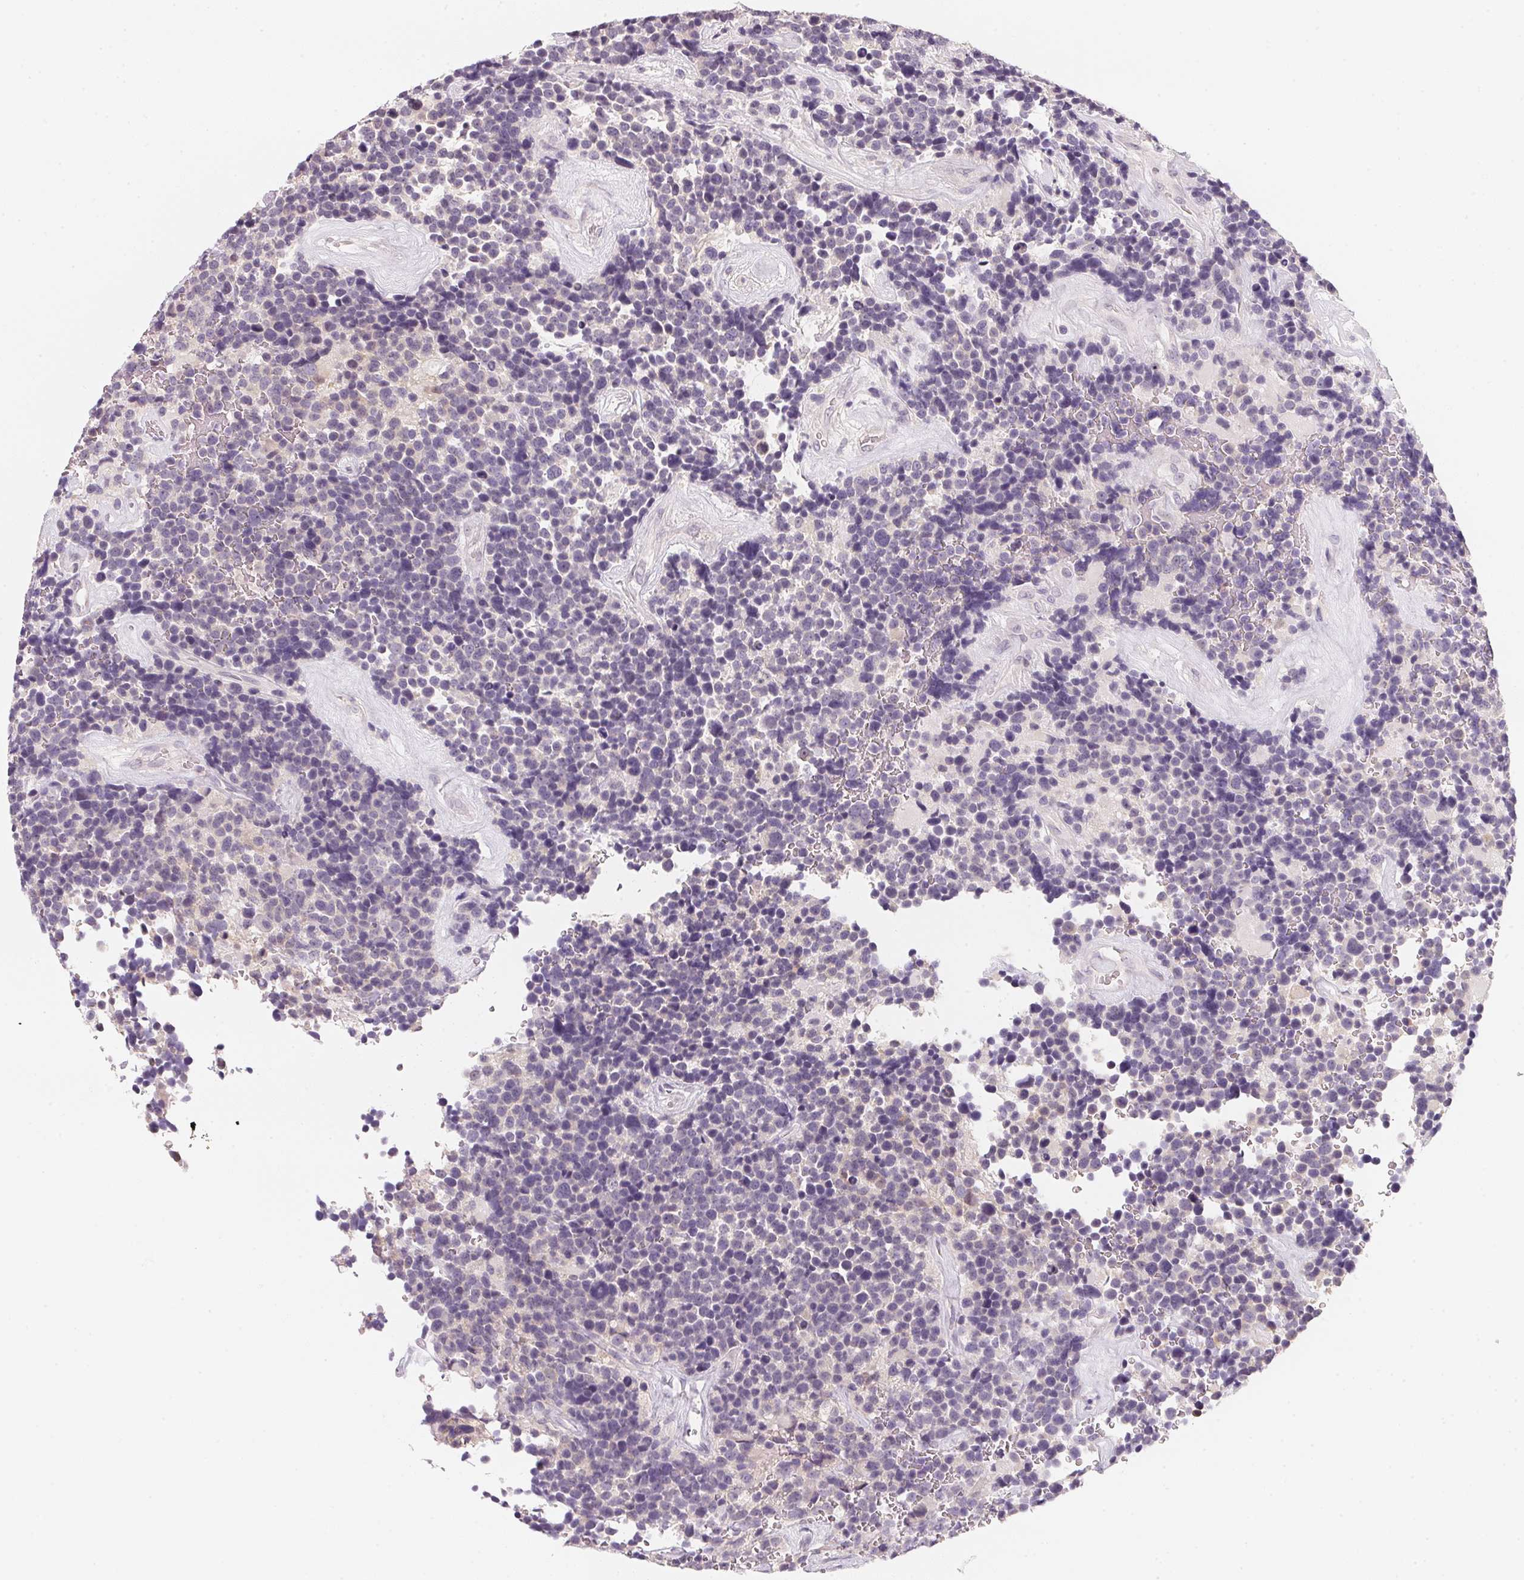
{"staining": {"intensity": "negative", "quantity": "none", "location": "none"}, "tissue": "glioma", "cell_type": "Tumor cells", "image_type": "cancer", "snomed": [{"axis": "morphology", "description": "Glioma, malignant, High grade"}, {"axis": "topography", "description": "Brain"}], "caption": "Immunohistochemical staining of high-grade glioma (malignant) shows no significant positivity in tumor cells. (IHC, brightfield microscopy, high magnification).", "gene": "CFAP276", "patient": {"sex": "male", "age": 33}}